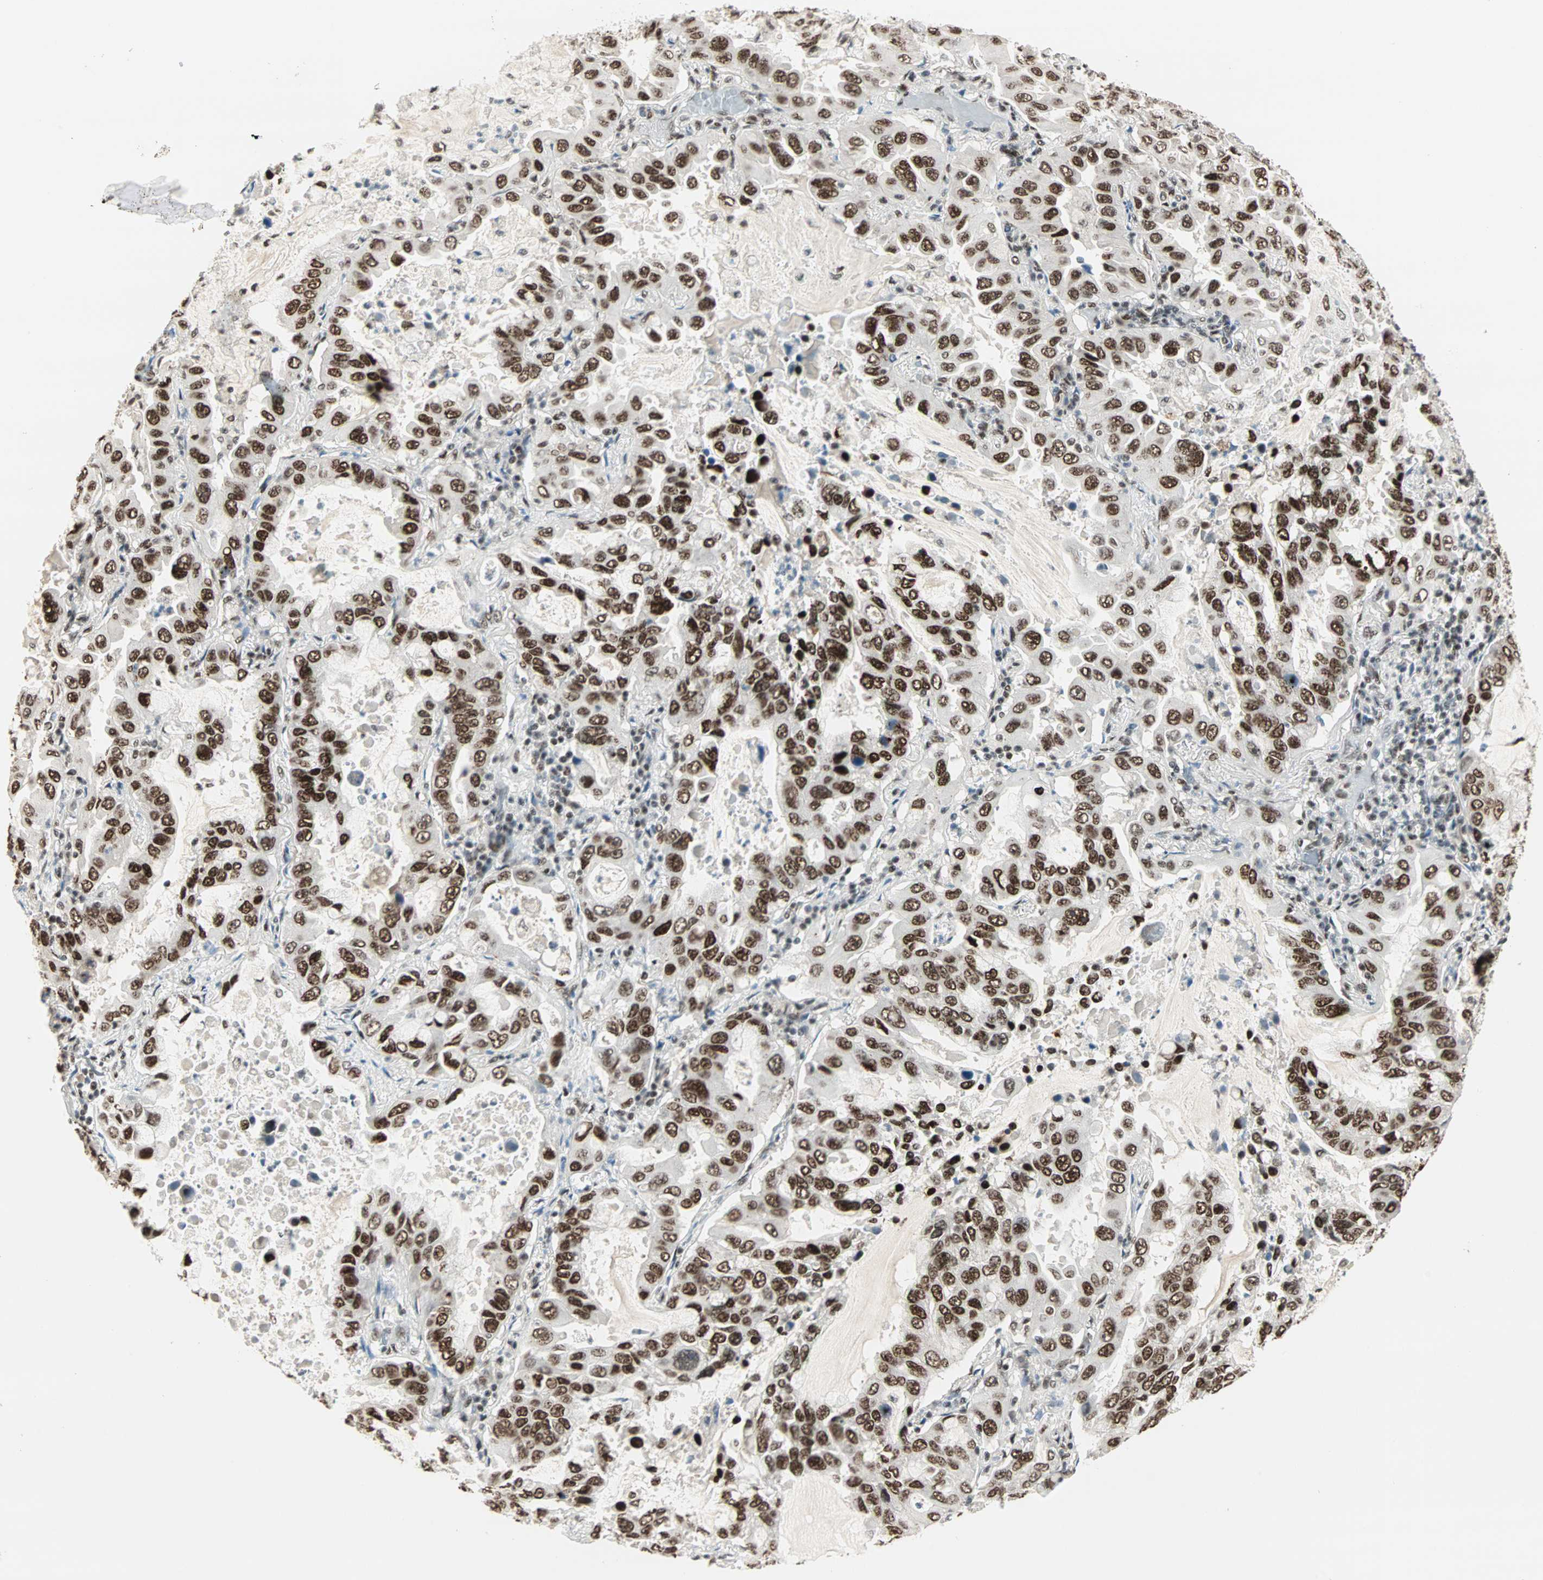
{"staining": {"intensity": "strong", "quantity": ">75%", "location": "nuclear"}, "tissue": "lung cancer", "cell_type": "Tumor cells", "image_type": "cancer", "snomed": [{"axis": "morphology", "description": "Adenocarcinoma, NOS"}, {"axis": "topography", "description": "Lung"}], "caption": "The image demonstrates immunohistochemical staining of lung cancer. There is strong nuclear positivity is identified in approximately >75% of tumor cells.", "gene": "BLM", "patient": {"sex": "male", "age": 64}}